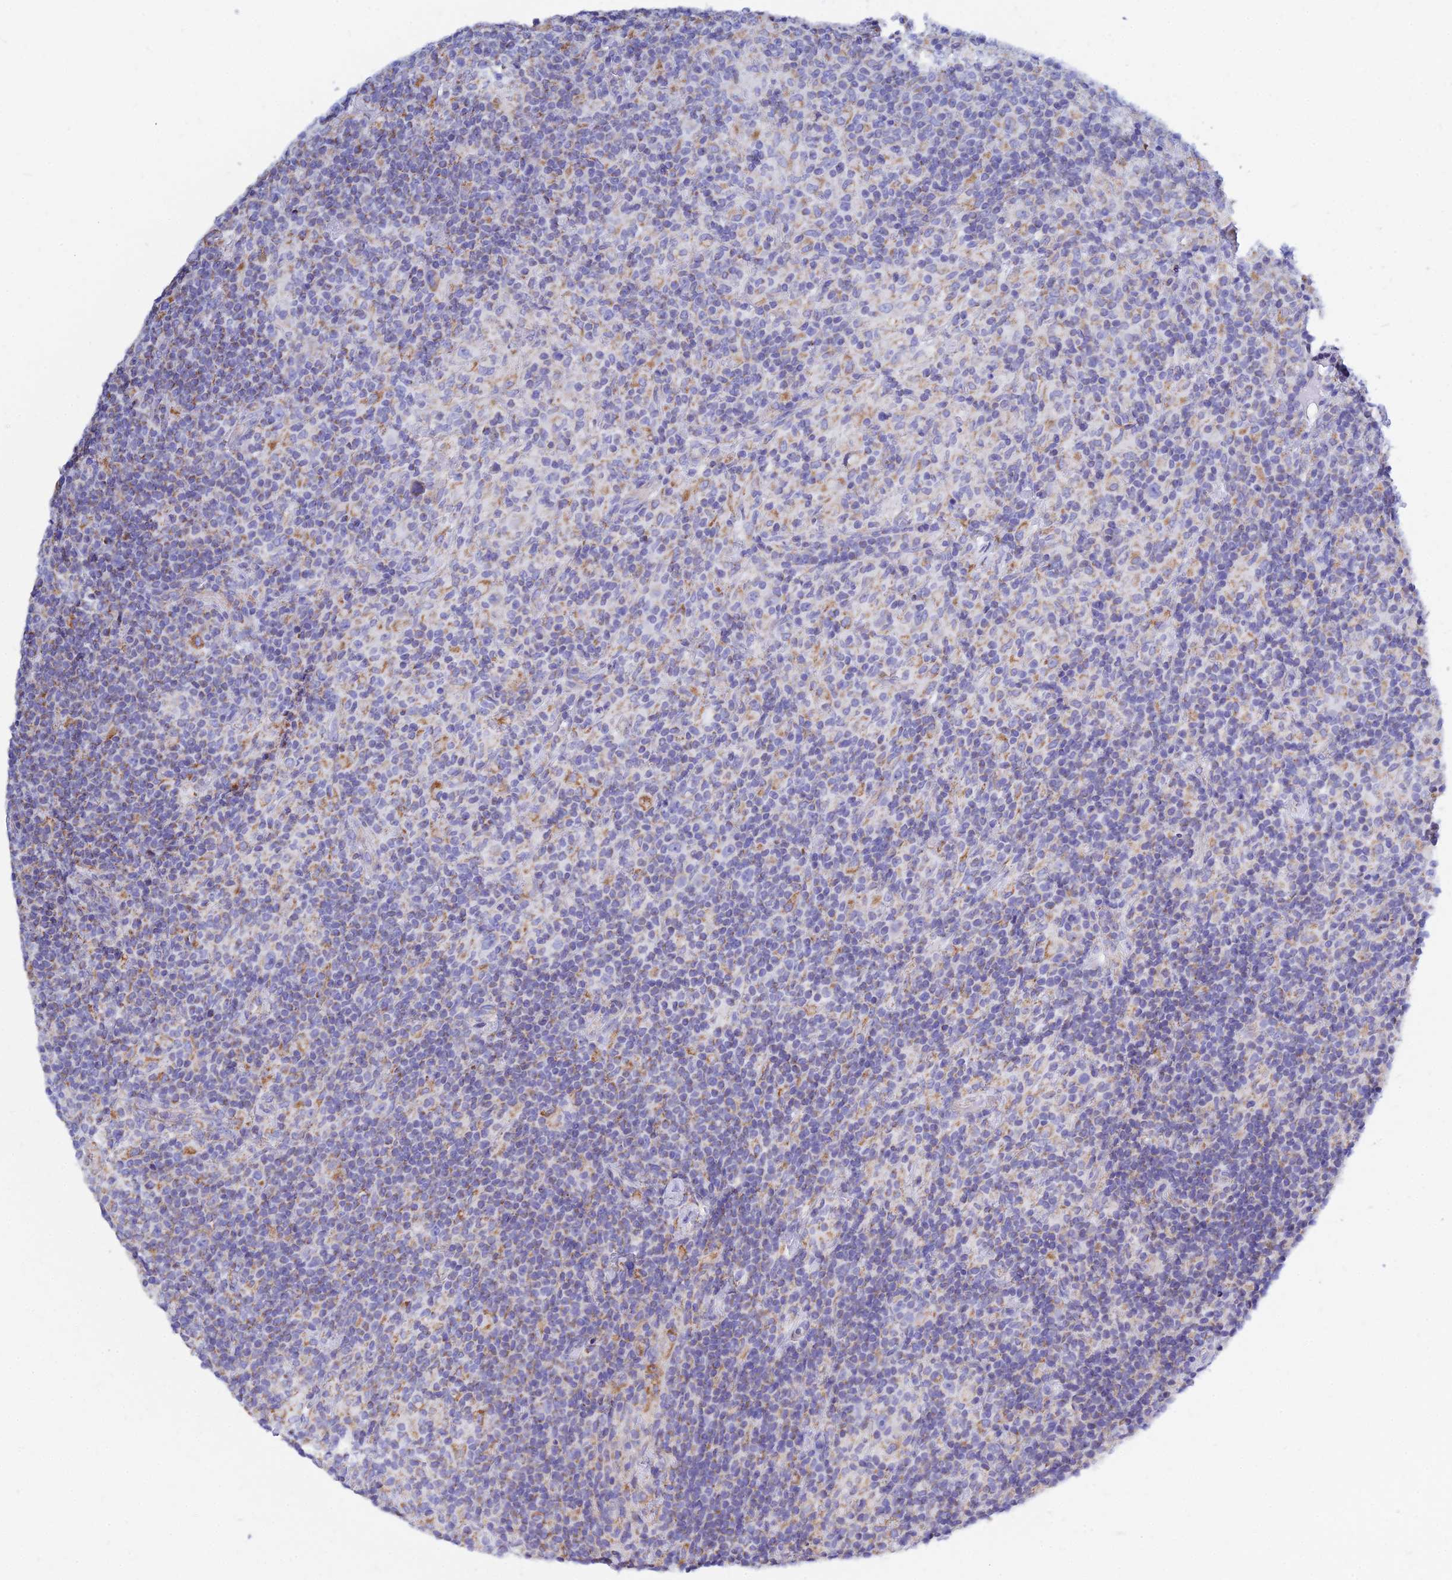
{"staining": {"intensity": "negative", "quantity": "none", "location": "none"}, "tissue": "lymphoma", "cell_type": "Tumor cells", "image_type": "cancer", "snomed": [{"axis": "morphology", "description": "Hodgkin's disease, NOS"}, {"axis": "topography", "description": "Lymph node"}], "caption": "This is an immunohistochemistry (IHC) micrograph of human Hodgkin's disease. There is no staining in tumor cells.", "gene": "MGST1", "patient": {"sex": "male", "age": 70}}